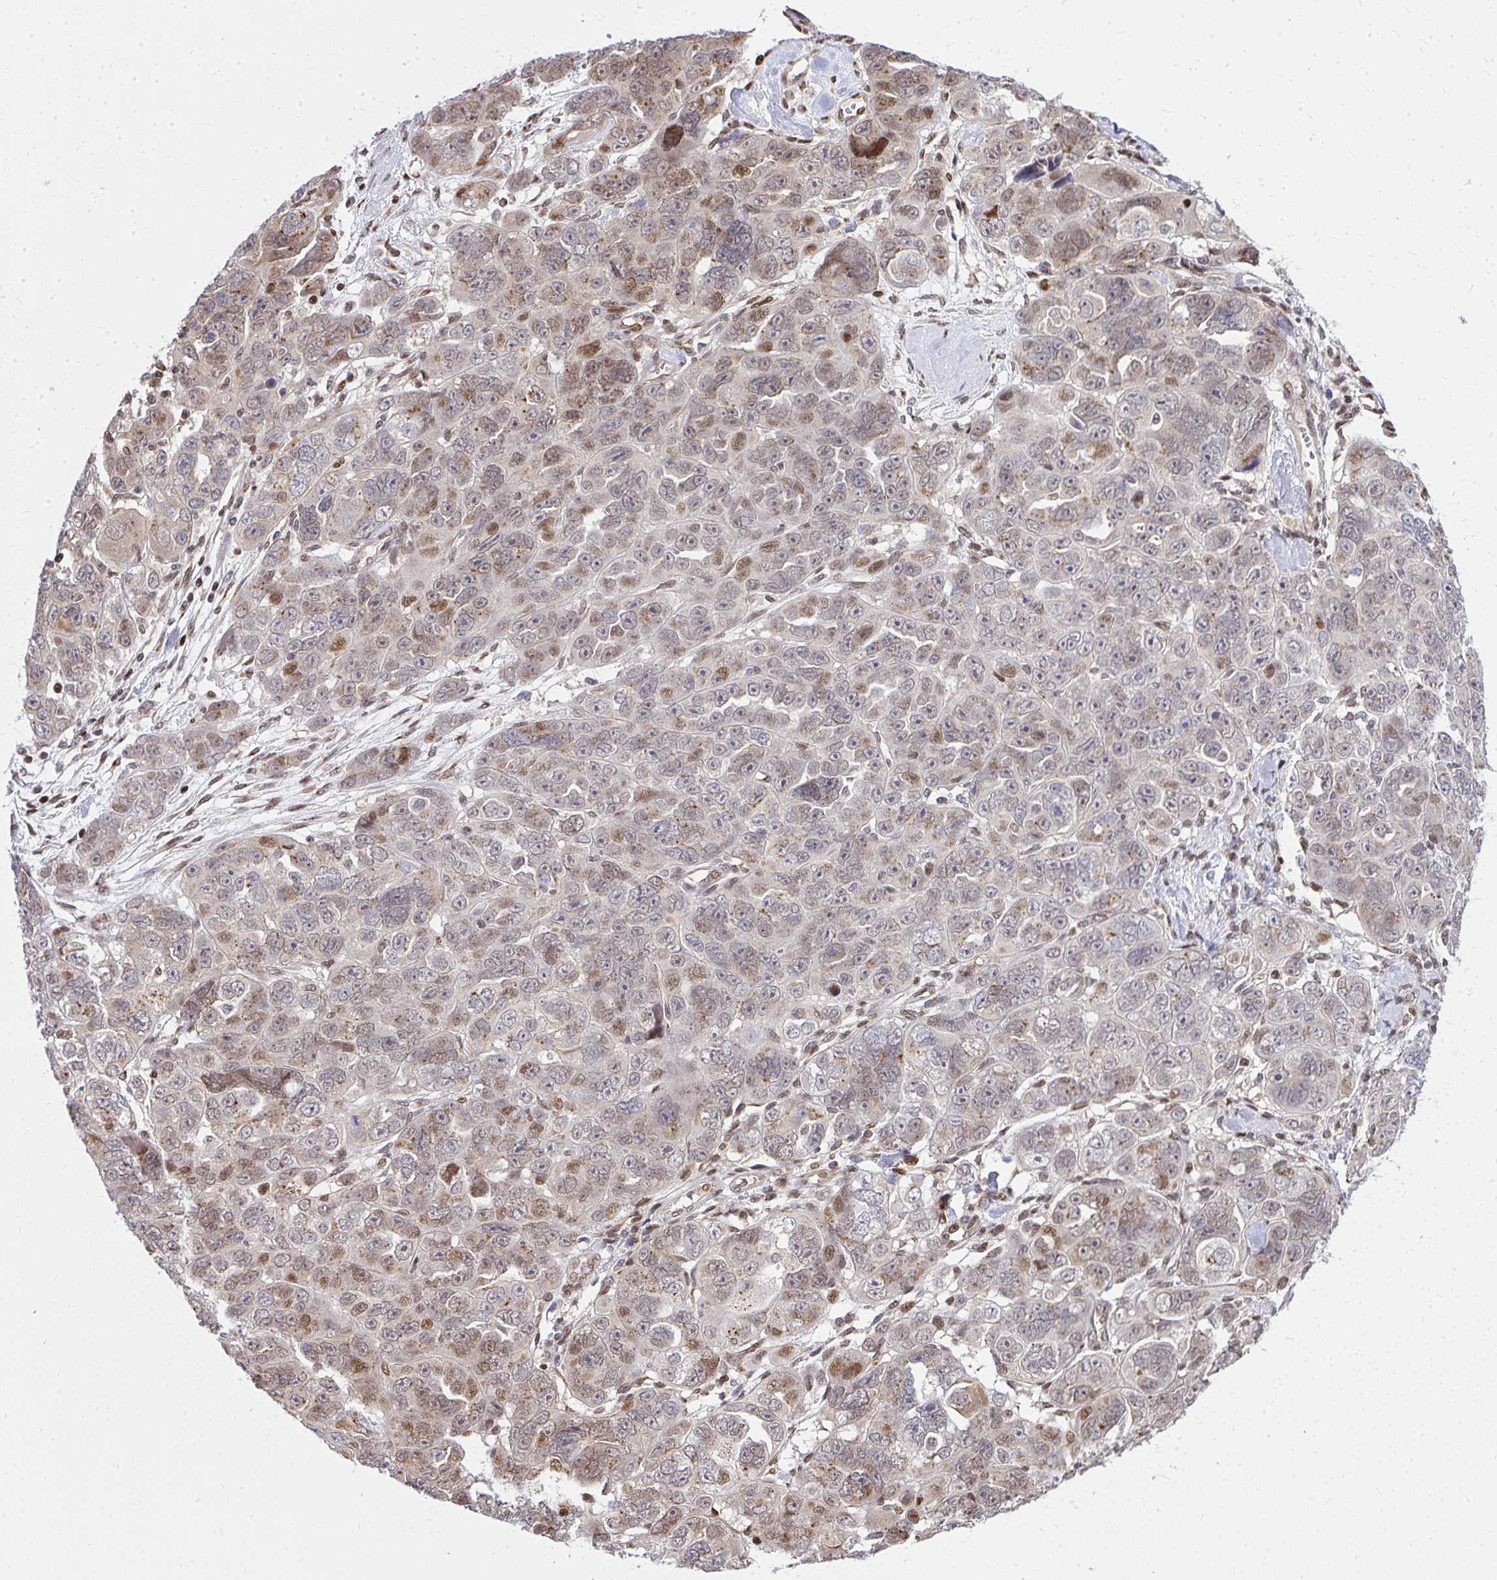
{"staining": {"intensity": "moderate", "quantity": "25%-75%", "location": "nuclear"}, "tissue": "ovarian cancer", "cell_type": "Tumor cells", "image_type": "cancer", "snomed": [{"axis": "morphology", "description": "Cystadenocarcinoma, serous, NOS"}, {"axis": "topography", "description": "Ovary"}], "caption": "IHC image of human serous cystadenocarcinoma (ovarian) stained for a protein (brown), which displays medium levels of moderate nuclear positivity in about 25%-75% of tumor cells.", "gene": "PIGY", "patient": {"sex": "female", "age": 63}}